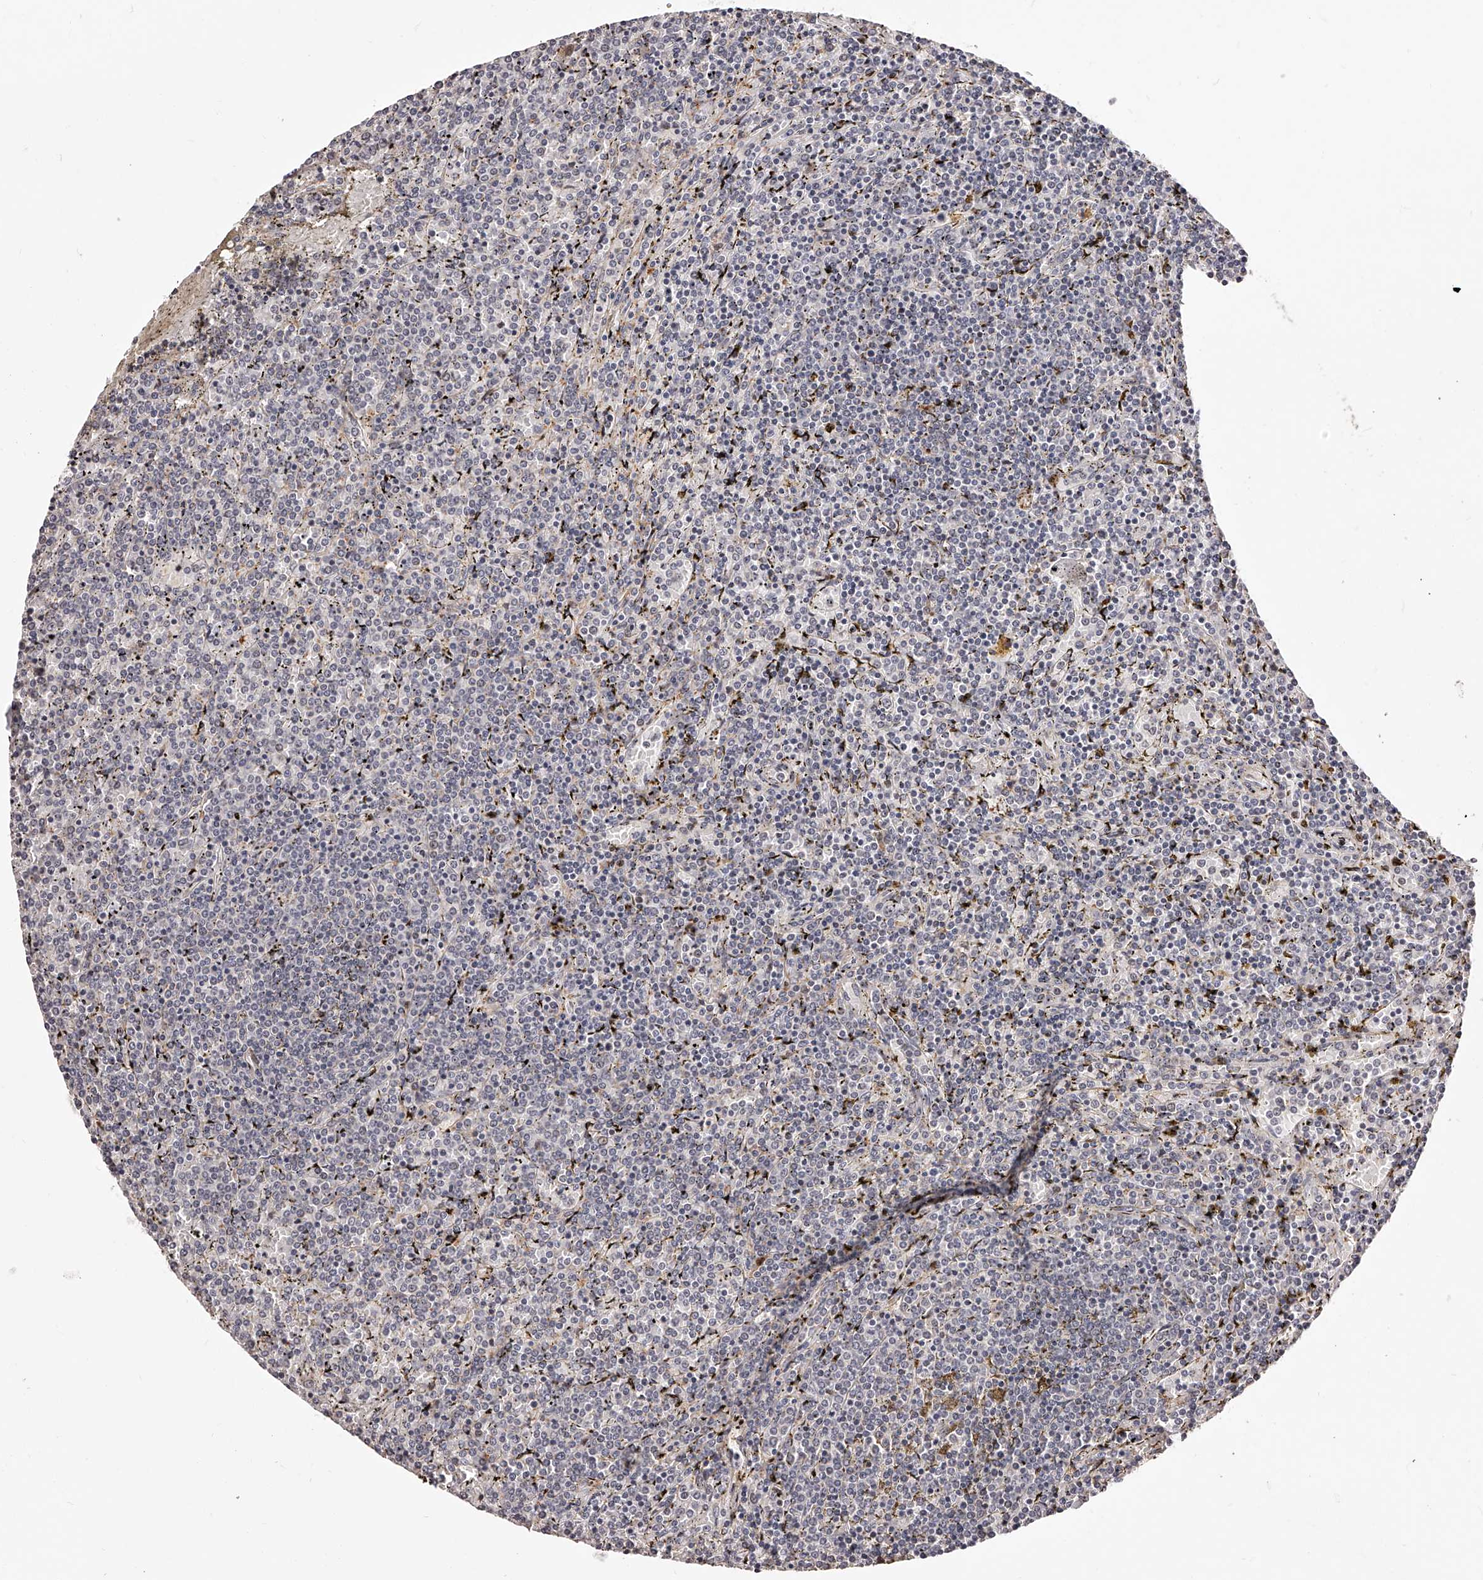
{"staining": {"intensity": "negative", "quantity": "none", "location": "none"}, "tissue": "lymphoma", "cell_type": "Tumor cells", "image_type": "cancer", "snomed": [{"axis": "morphology", "description": "Malignant lymphoma, non-Hodgkin's type, Low grade"}, {"axis": "topography", "description": "Spleen"}], "caption": "The IHC photomicrograph has no significant positivity in tumor cells of lymphoma tissue.", "gene": "ZNF502", "patient": {"sex": "female", "age": 19}}